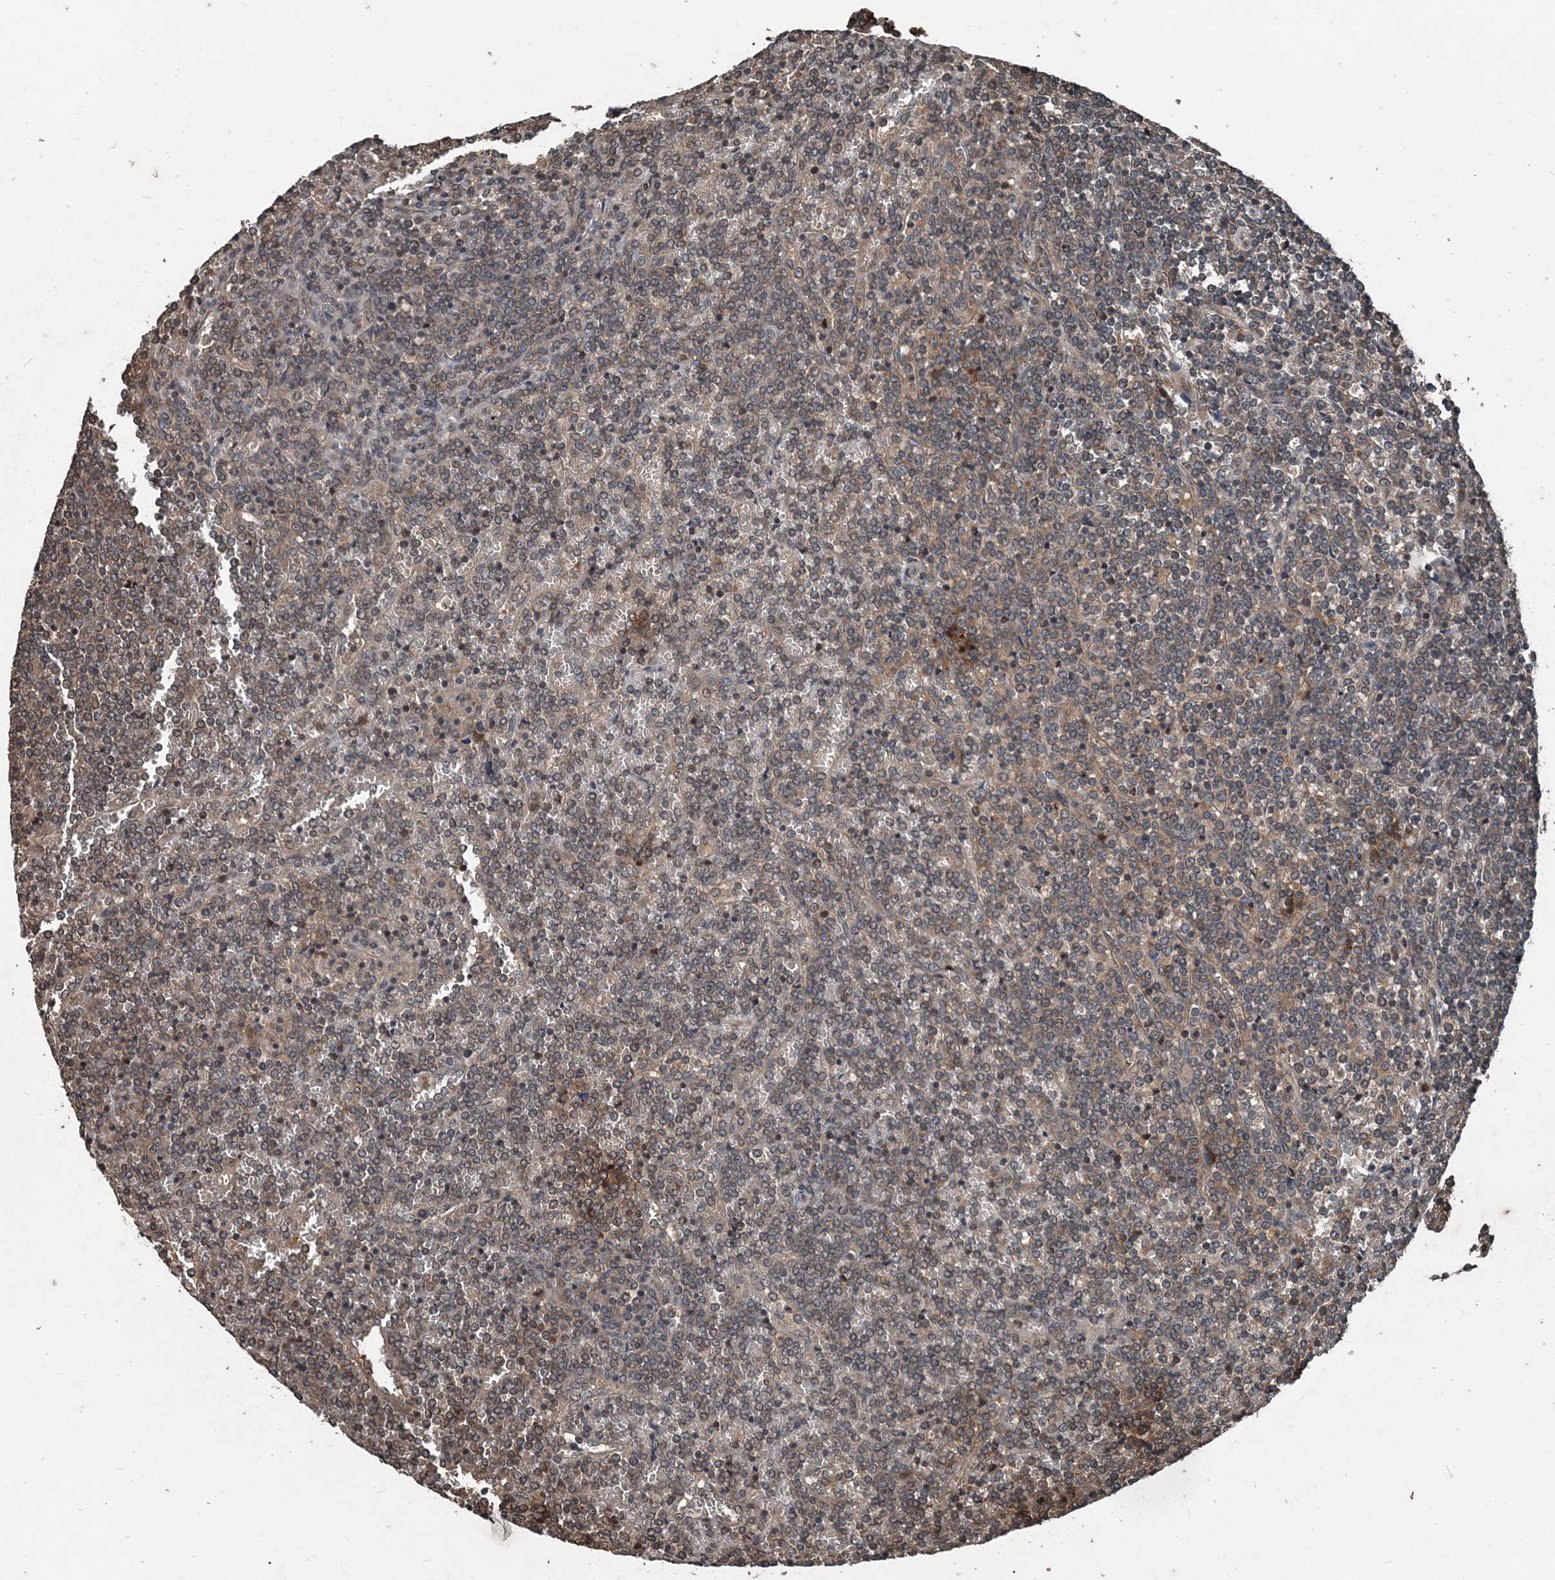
{"staining": {"intensity": "negative", "quantity": "none", "location": "none"}, "tissue": "lymphoma", "cell_type": "Tumor cells", "image_type": "cancer", "snomed": [{"axis": "morphology", "description": "Malignant lymphoma, non-Hodgkin's type, Low grade"}, {"axis": "topography", "description": "Spleen"}], "caption": "Tumor cells are negative for brown protein staining in low-grade malignant lymphoma, non-Hodgkin's type.", "gene": "CFL1", "patient": {"sex": "female", "age": 19}}